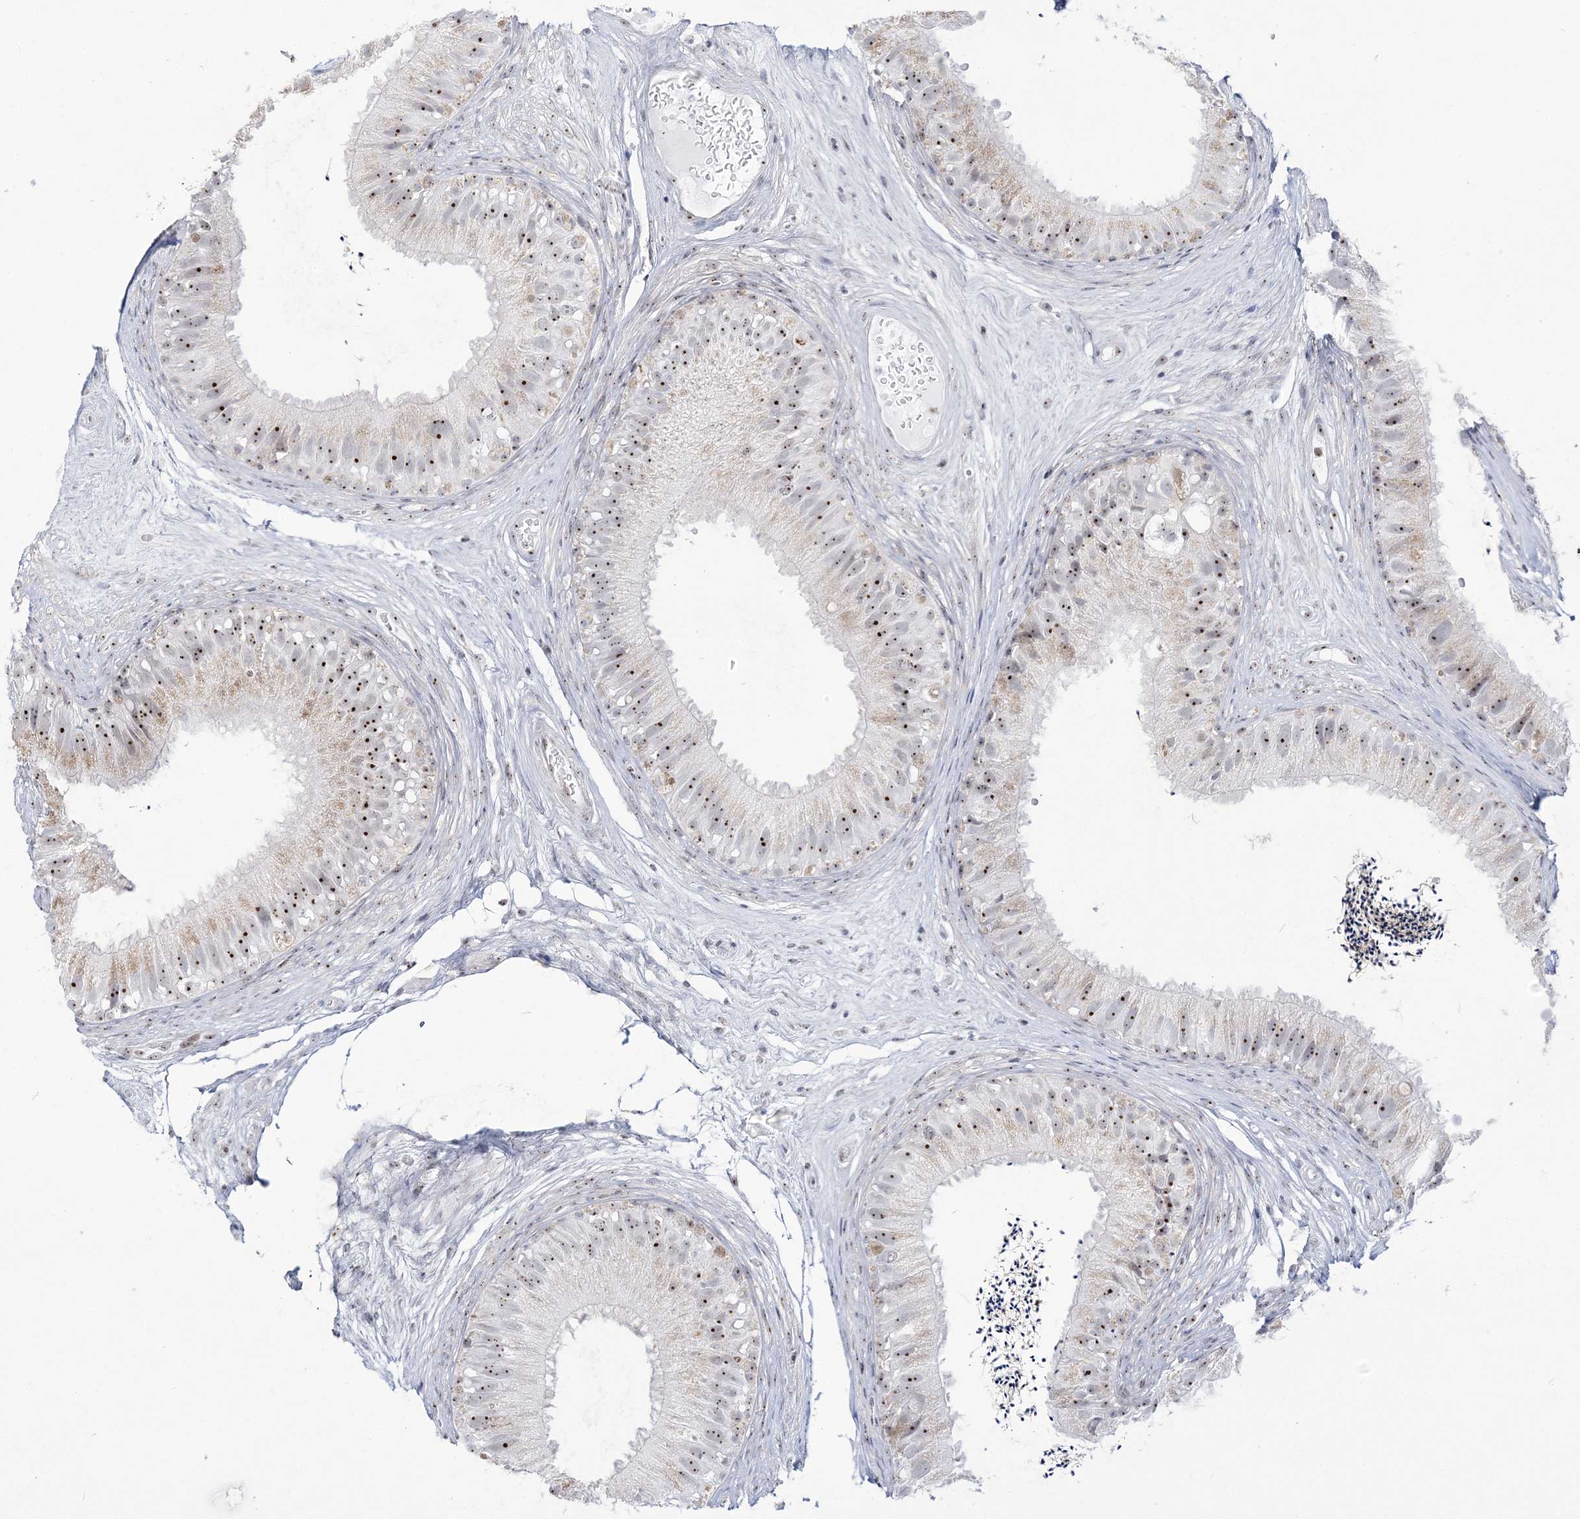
{"staining": {"intensity": "moderate", "quantity": "25%-75%", "location": "cytoplasmic/membranous,nuclear"}, "tissue": "epididymis", "cell_type": "Glandular cells", "image_type": "normal", "snomed": [{"axis": "morphology", "description": "Normal tissue, NOS"}, {"axis": "topography", "description": "Epididymis"}], "caption": "High-power microscopy captured an immunohistochemistry micrograph of benign epididymis, revealing moderate cytoplasmic/membranous,nuclear positivity in approximately 25%-75% of glandular cells. The staining is performed using DAB (3,3'-diaminobenzidine) brown chromogen to label protein expression. The nuclei are counter-stained blue using hematoxylin.", "gene": "DDX21", "patient": {"sex": "male", "age": 77}}